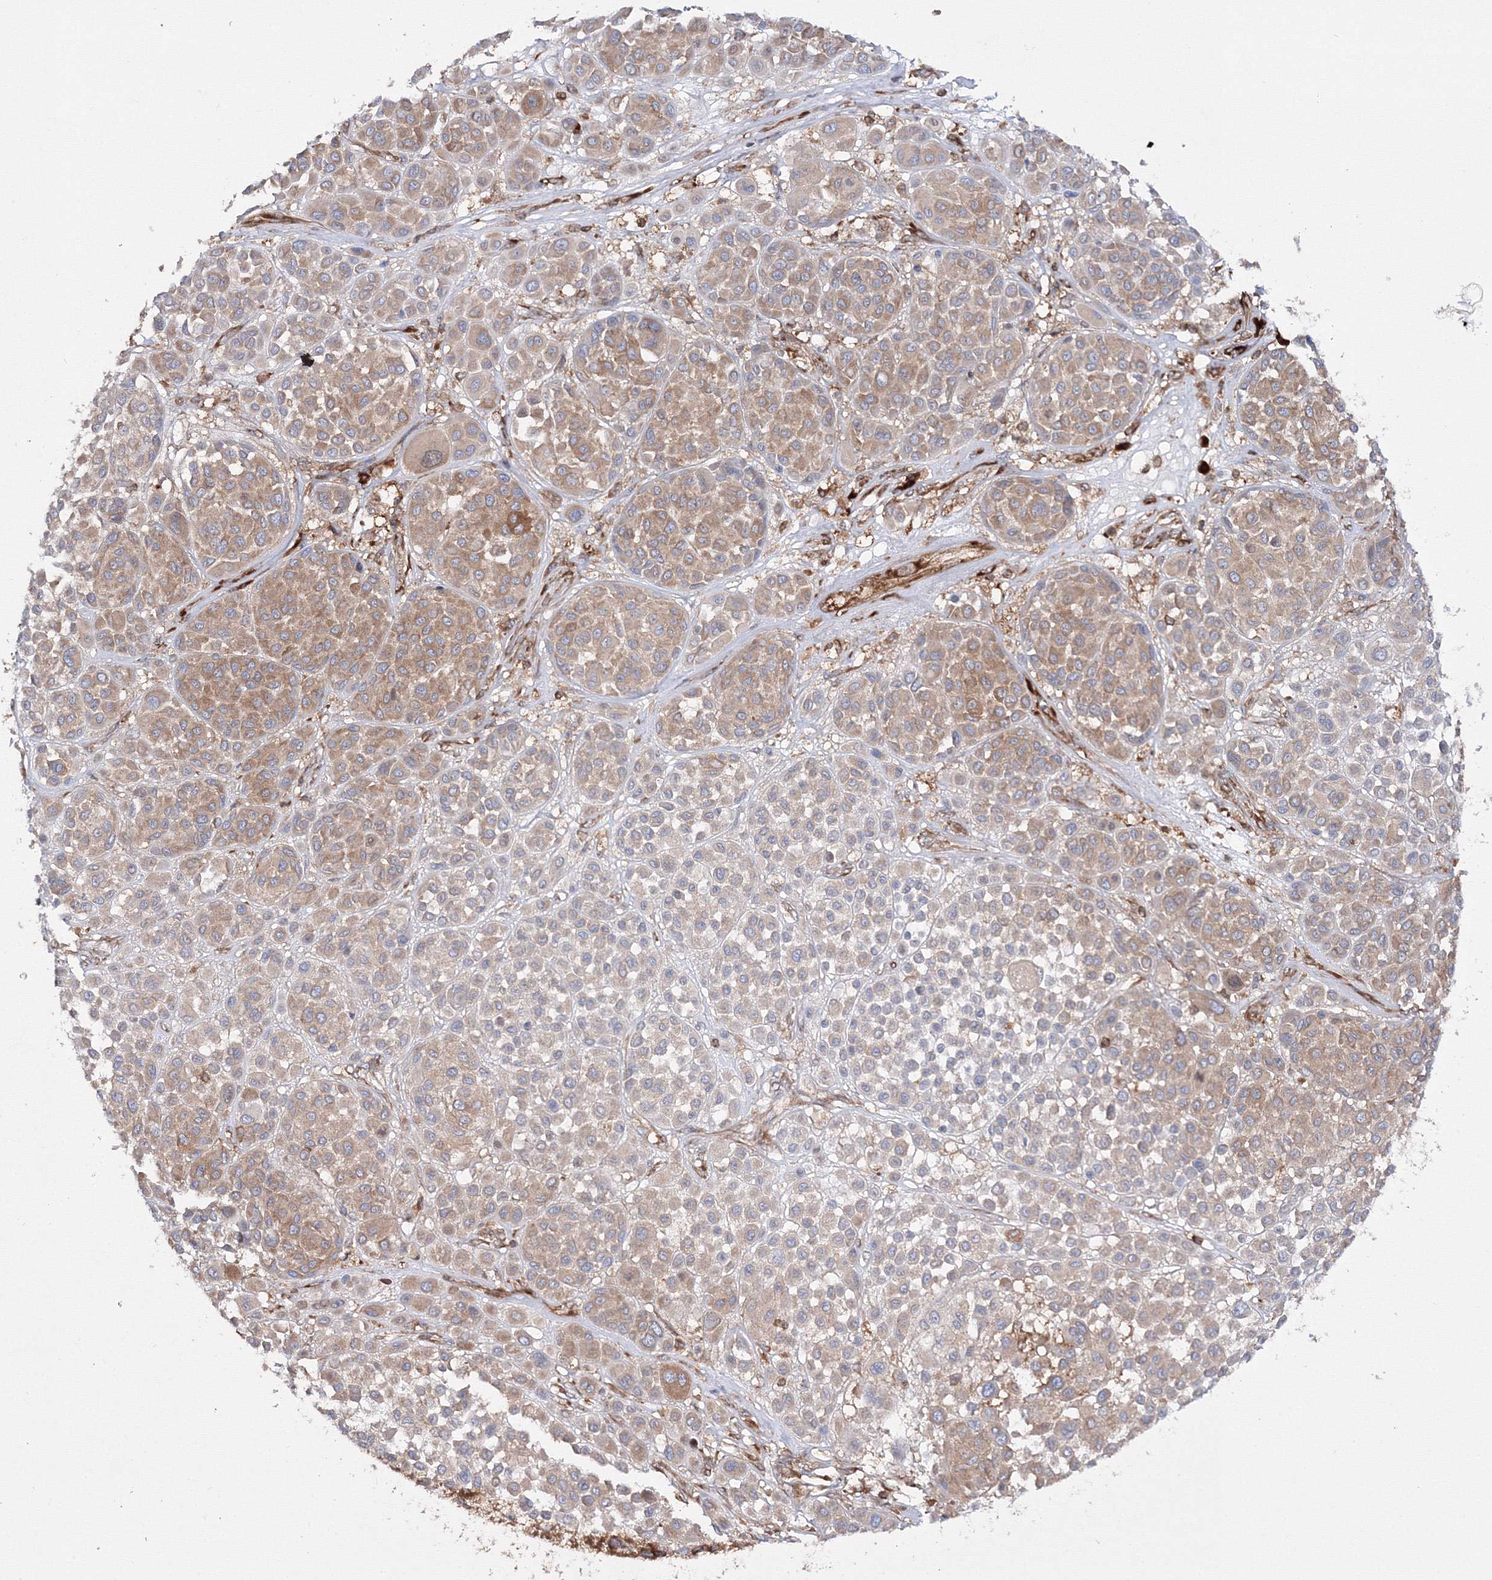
{"staining": {"intensity": "moderate", "quantity": "25%-75%", "location": "cytoplasmic/membranous"}, "tissue": "melanoma", "cell_type": "Tumor cells", "image_type": "cancer", "snomed": [{"axis": "morphology", "description": "Malignant melanoma, Metastatic site"}, {"axis": "topography", "description": "Soft tissue"}], "caption": "Moderate cytoplasmic/membranous positivity is identified in approximately 25%-75% of tumor cells in melanoma.", "gene": "HARS1", "patient": {"sex": "male", "age": 41}}